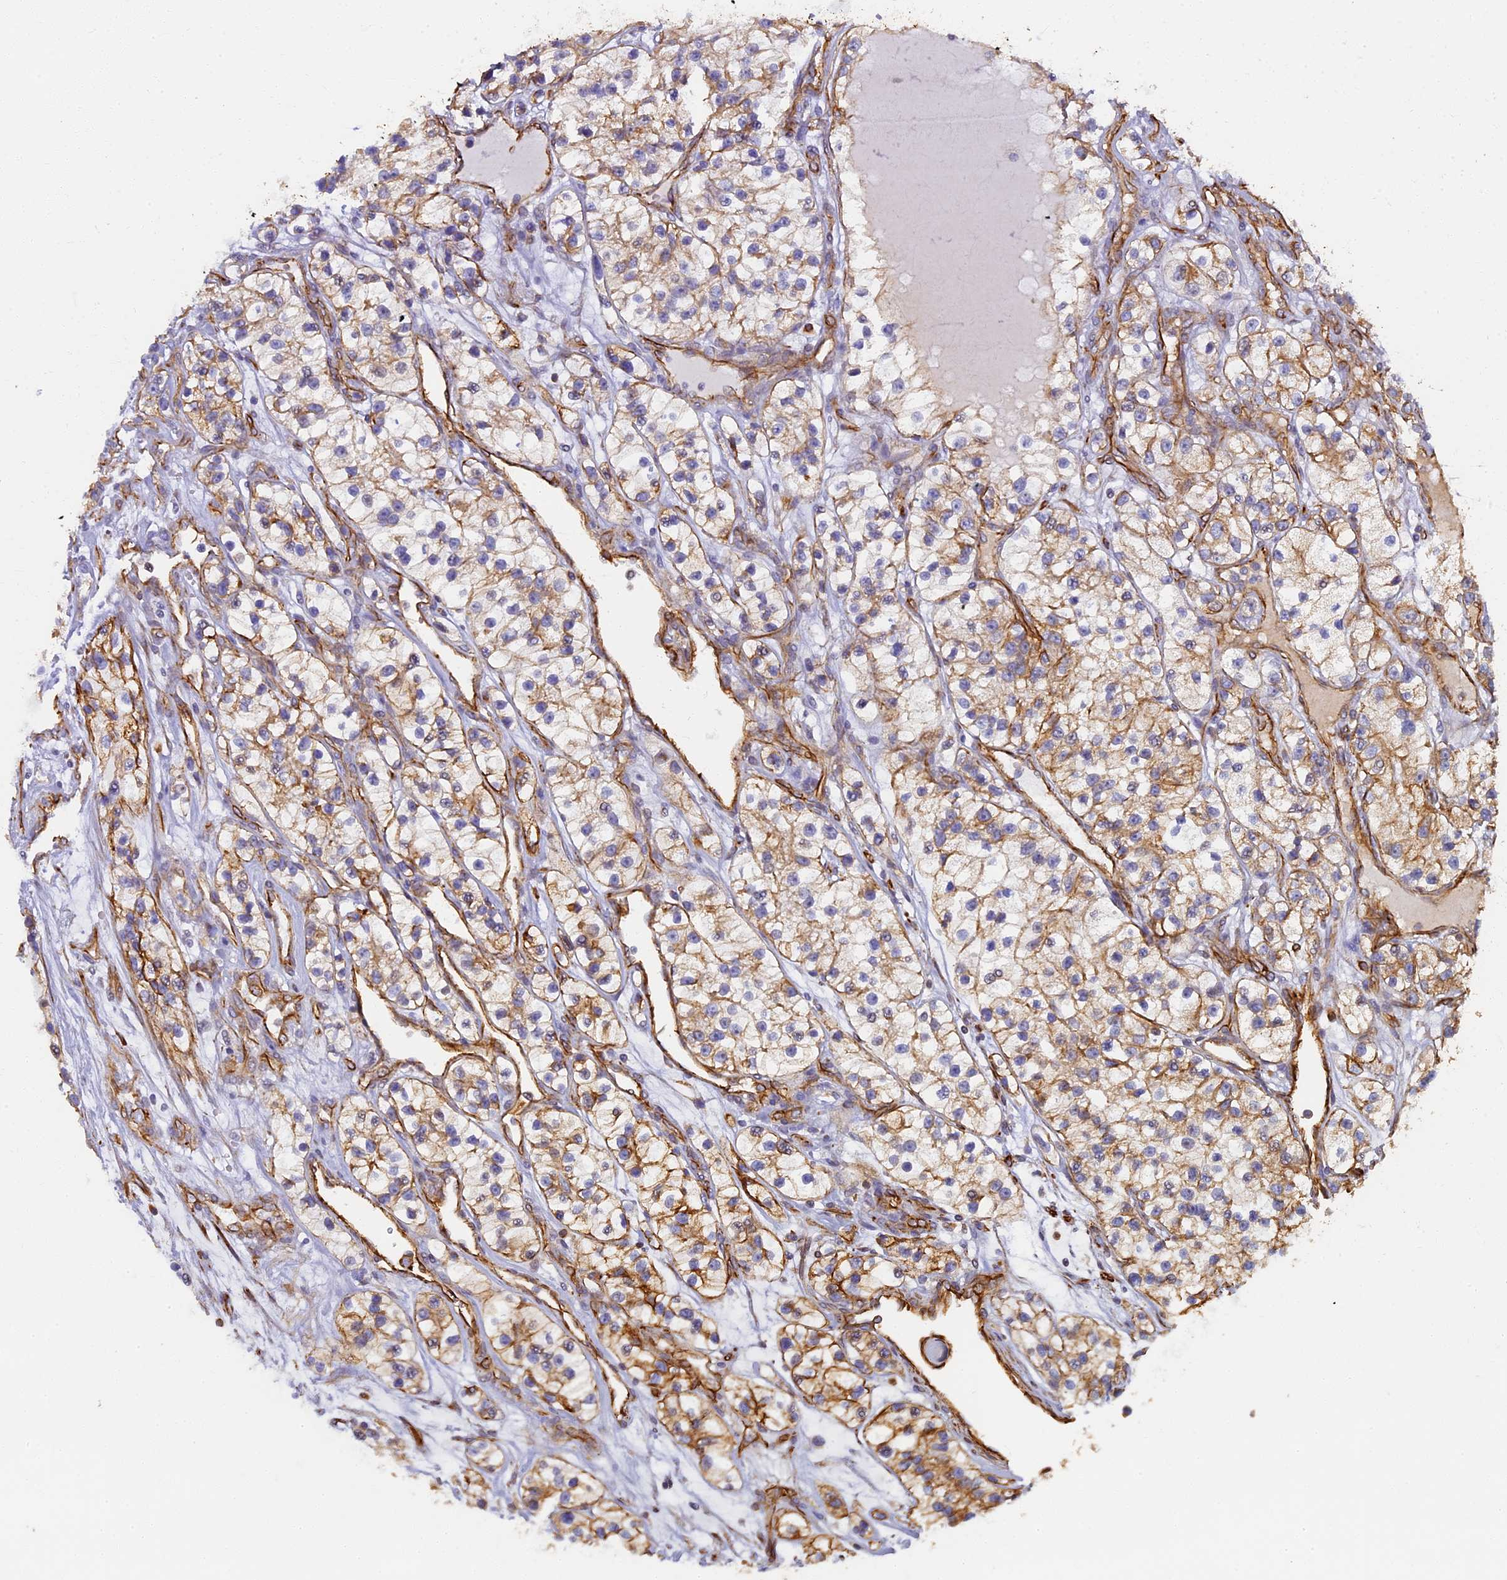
{"staining": {"intensity": "weak", "quantity": ">75%", "location": "cytoplasmic/membranous"}, "tissue": "renal cancer", "cell_type": "Tumor cells", "image_type": "cancer", "snomed": [{"axis": "morphology", "description": "Adenocarcinoma, NOS"}, {"axis": "topography", "description": "Kidney"}], "caption": "Immunohistochemistry micrograph of neoplastic tissue: human renal cancer stained using immunohistochemistry reveals low levels of weak protein expression localized specifically in the cytoplasmic/membranous of tumor cells, appearing as a cytoplasmic/membranous brown color.", "gene": "LRRC57", "patient": {"sex": "female", "age": 57}}